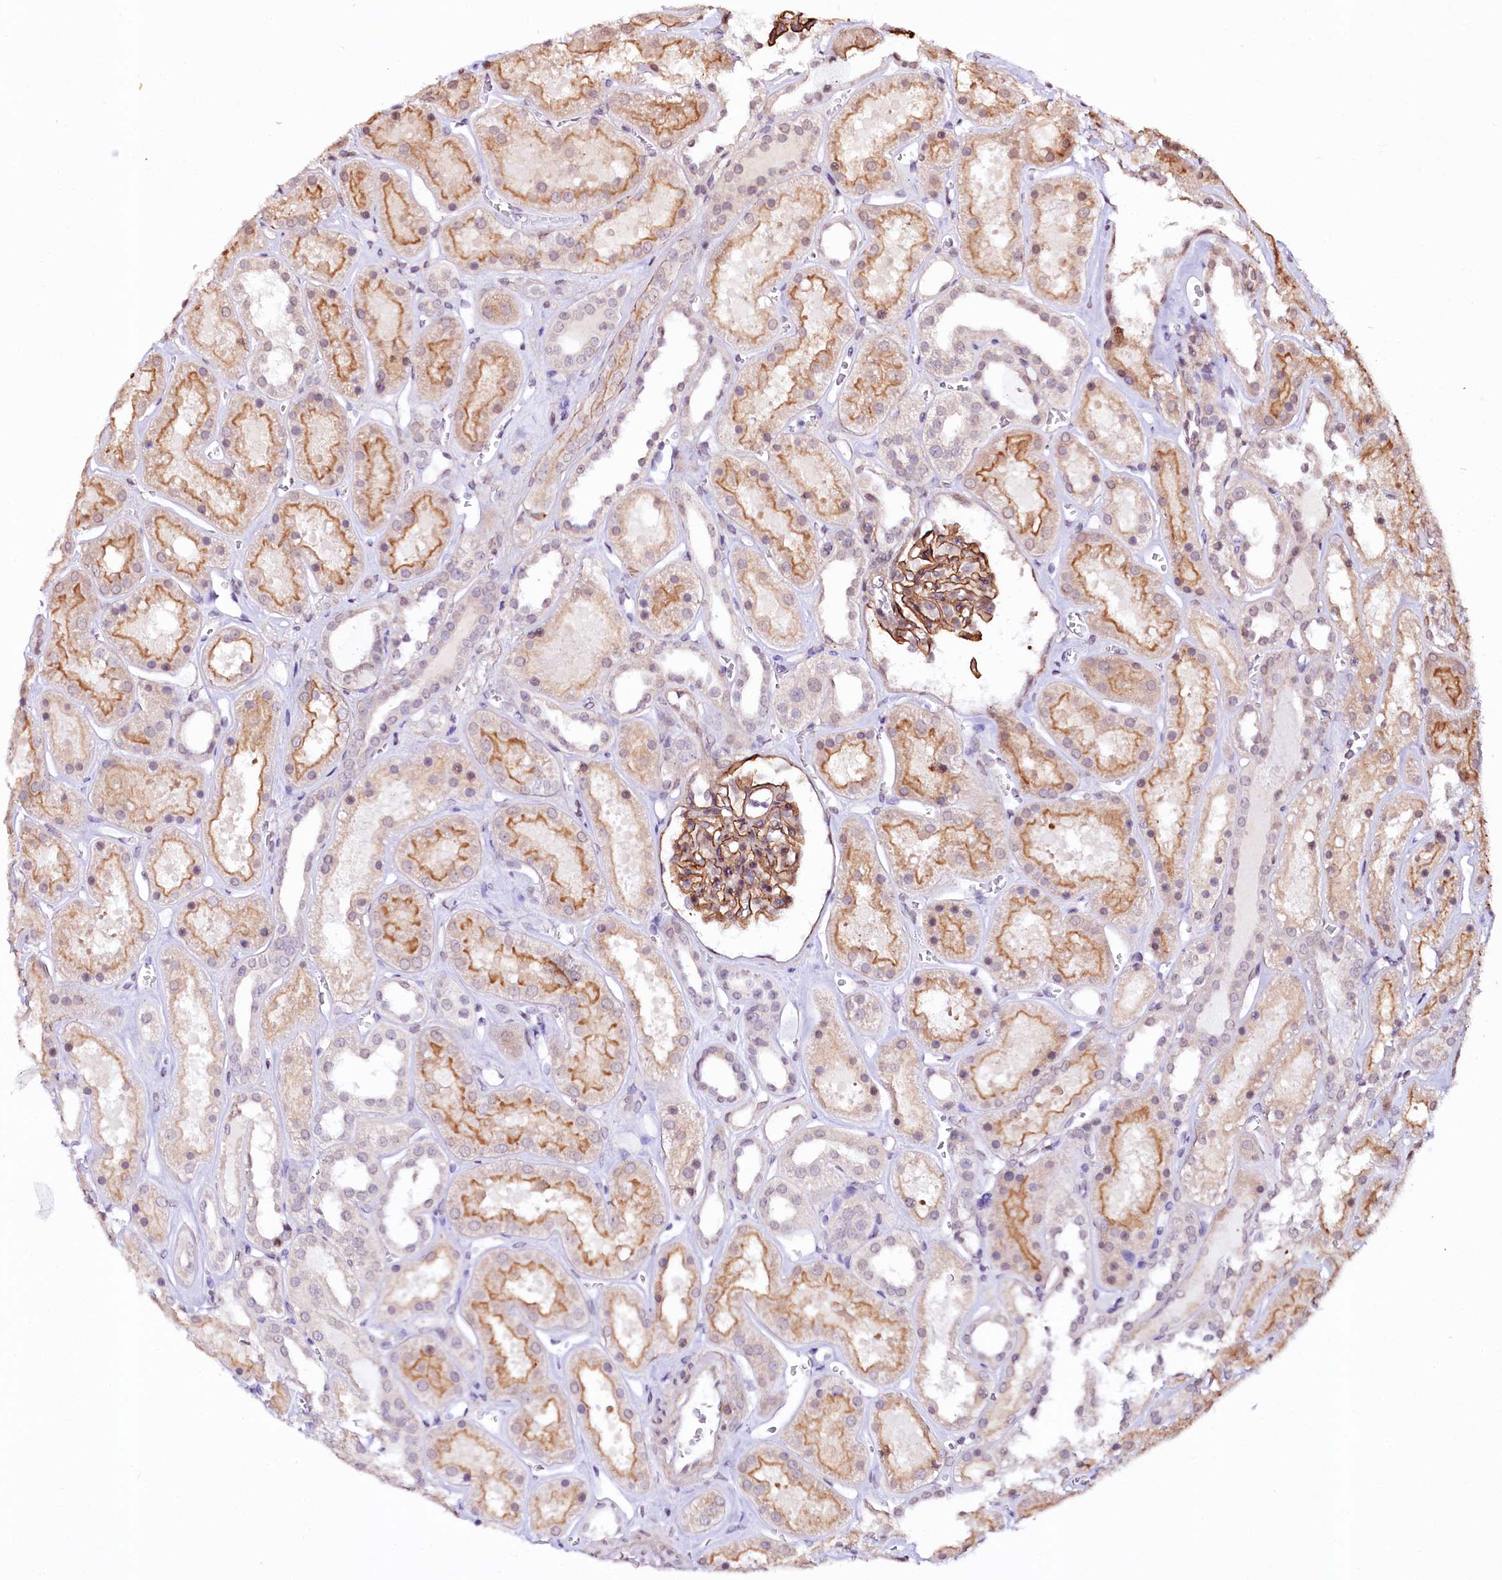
{"staining": {"intensity": "moderate", "quantity": ">75%", "location": "cytoplasmic/membranous"}, "tissue": "kidney", "cell_type": "Cells in glomeruli", "image_type": "normal", "snomed": [{"axis": "morphology", "description": "Normal tissue, NOS"}, {"axis": "topography", "description": "Kidney"}], "caption": "Kidney was stained to show a protein in brown. There is medium levels of moderate cytoplasmic/membranous staining in approximately >75% of cells in glomeruli.", "gene": "ST7", "patient": {"sex": "female", "age": 41}}